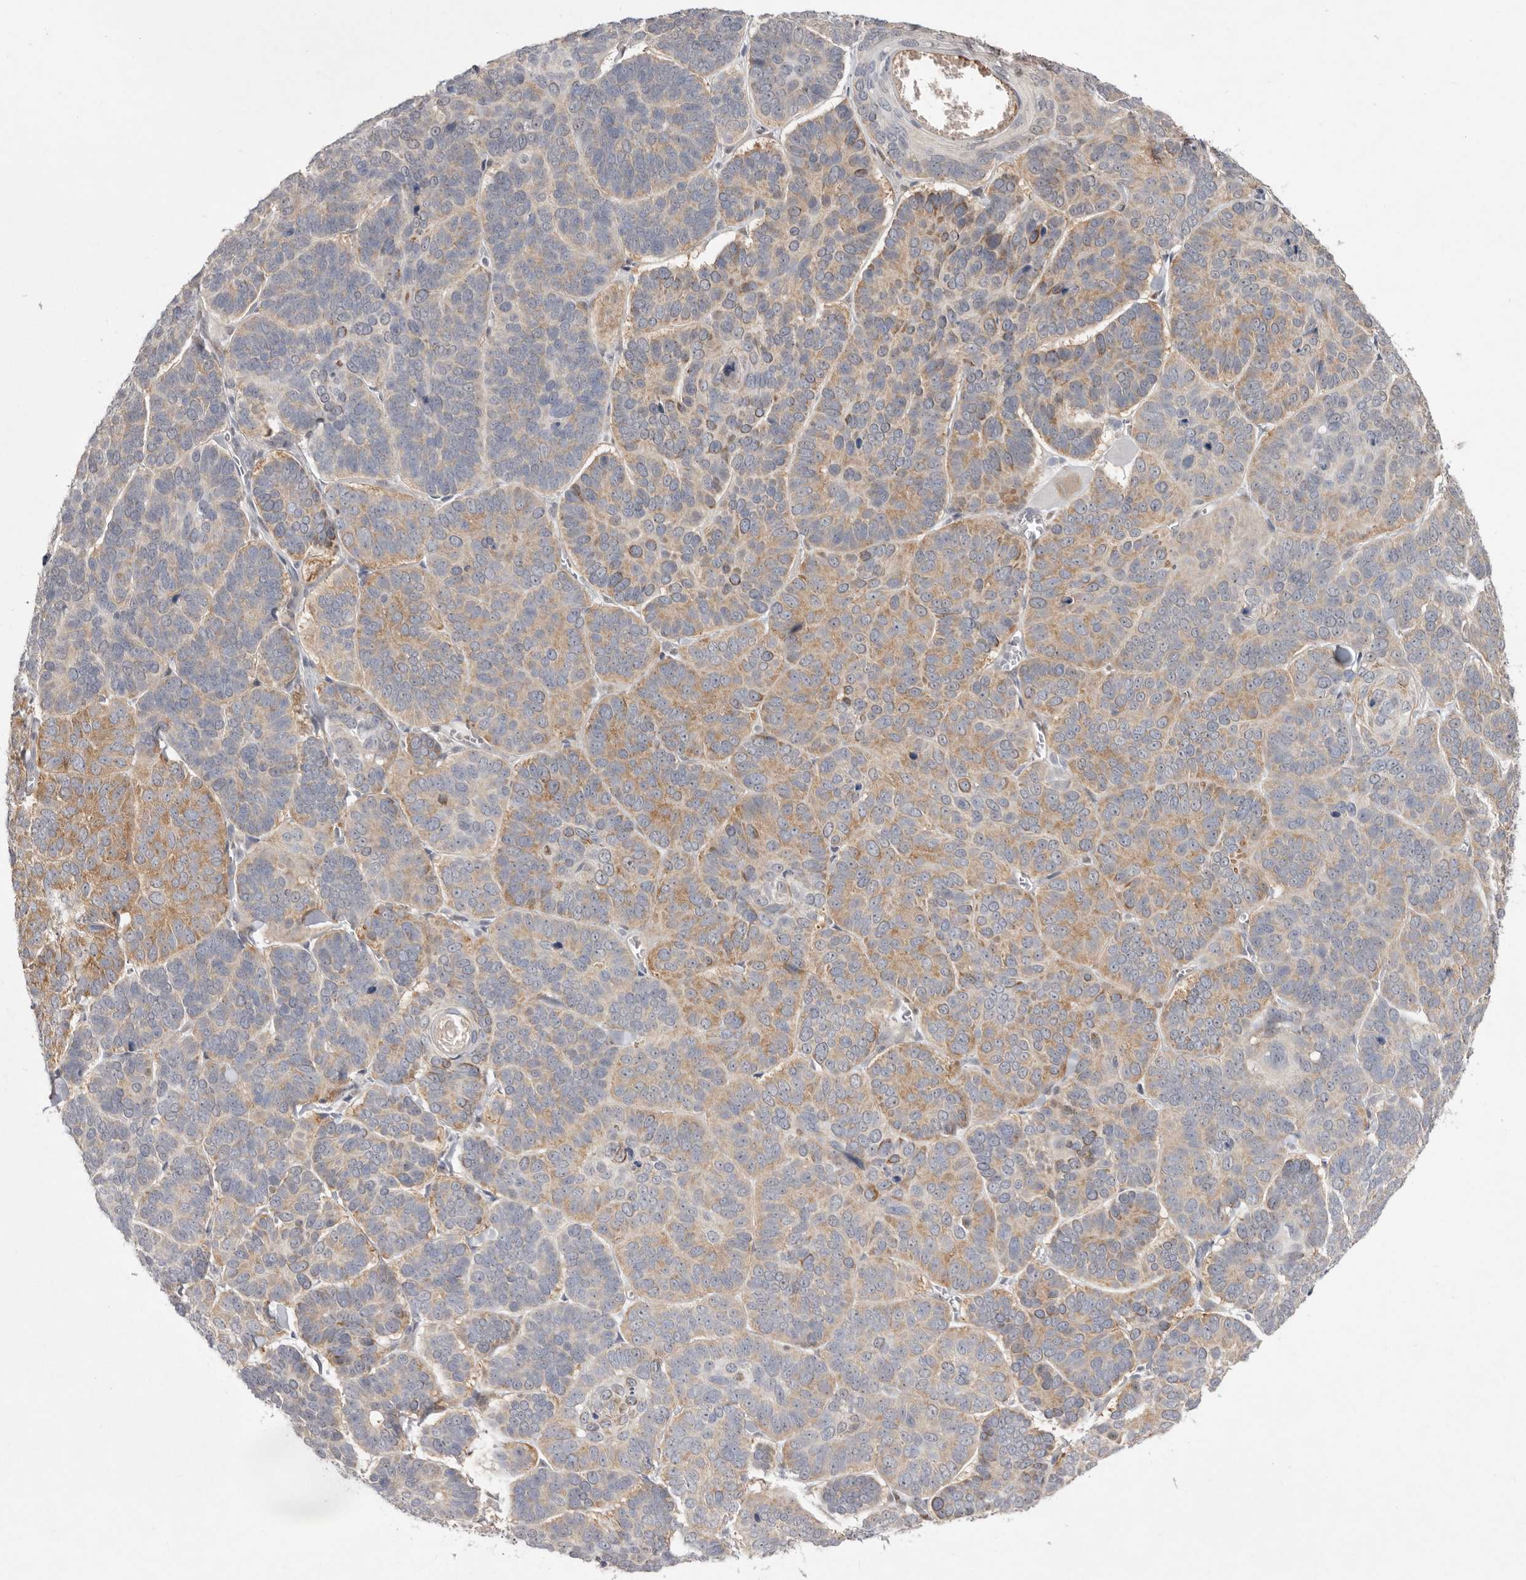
{"staining": {"intensity": "moderate", "quantity": "25%-75%", "location": "cytoplasmic/membranous"}, "tissue": "skin cancer", "cell_type": "Tumor cells", "image_type": "cancer", "snomed": [{"axis": "morphology", "description": "Basal cell carcinoma"}, {"axis": "topography", "description": "Skin"}], "caption": "Basal cell carcinoma (skin) stained with a protein marker displays moderate staining in tumor cells.", "gene": "TADA1", "patient": {"sex": "male", "age": 62}}